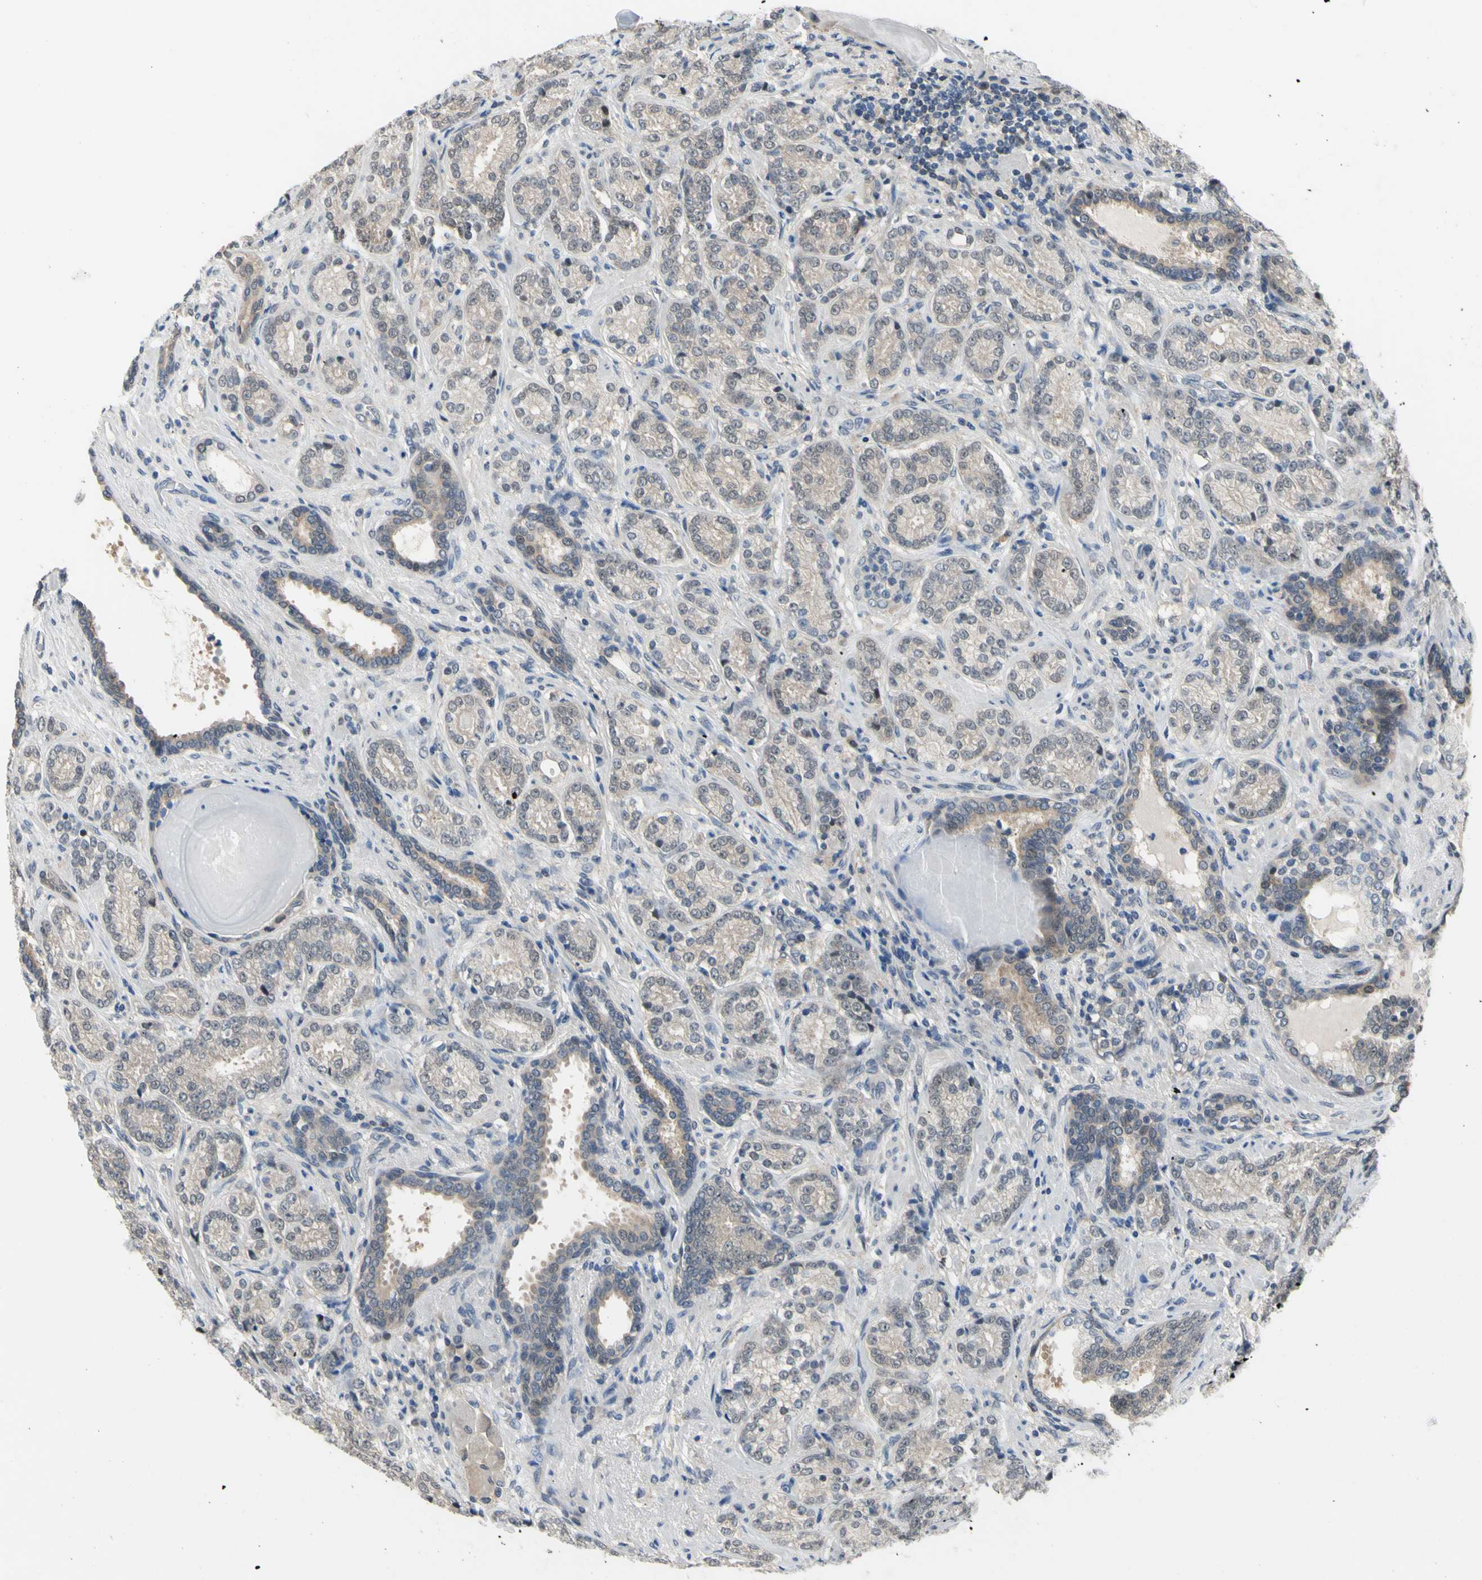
{"staining": {"intensity": "weak", "quantity": ">75%", "location": "cytoplasmic/membranous"}, "tissue": "prostate cancer", "cell_type": "Tumor cells", "image_type": "cancer", "snomed": [{"axis": "morphology", "description": "Adenocarcinoma, High grade"}, {"axis": "topography", "description": "Prostate"}], "caption": "Immunohistochemical staining of human prostate cancer reveals weak cytoplasmic/membranous protein positivity in about >75% of tumor cells.", "gene": "HSPA4", "patient": {"sex": "male", "age": 61}}